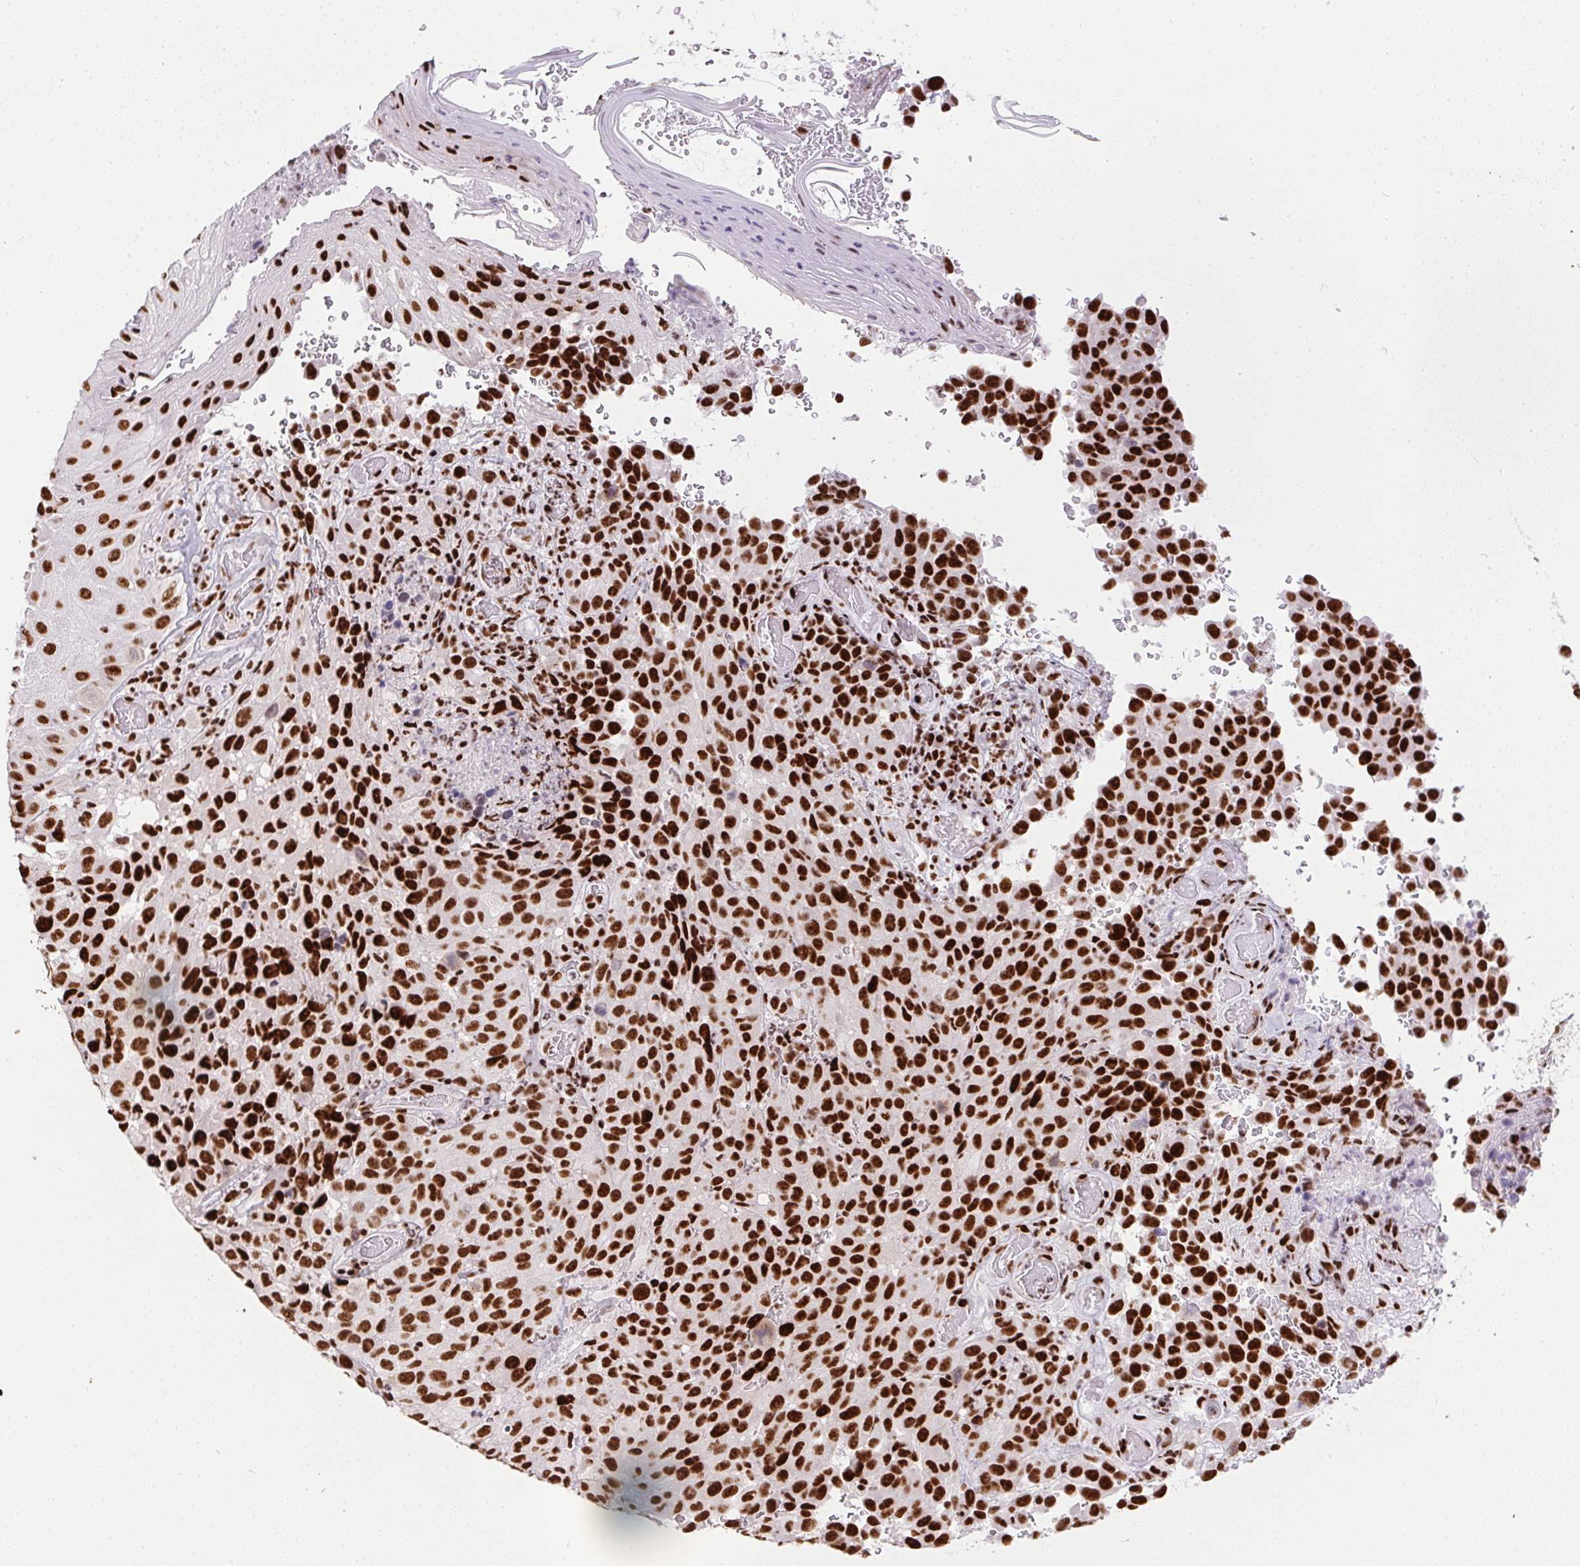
{"staining": {"intensity": "strong", "quantity": ">75%", "location": "nuclear"}, "tissue": "melanoma", "cell_type": "Tumor cells", "image_type": "cancer", "snomed": [{"axis": "morphology", "description": "Malignant melanoma, NOS"}, {"axis": "topography", "description": "Skin"}], "caption": "Human melanoma stained for a protein (brown) displays strong nuclear positive expression in approximately >75% of tumor cells.", "gene": "PAGE3", "patient": {"sex": "male", "age": 85}}